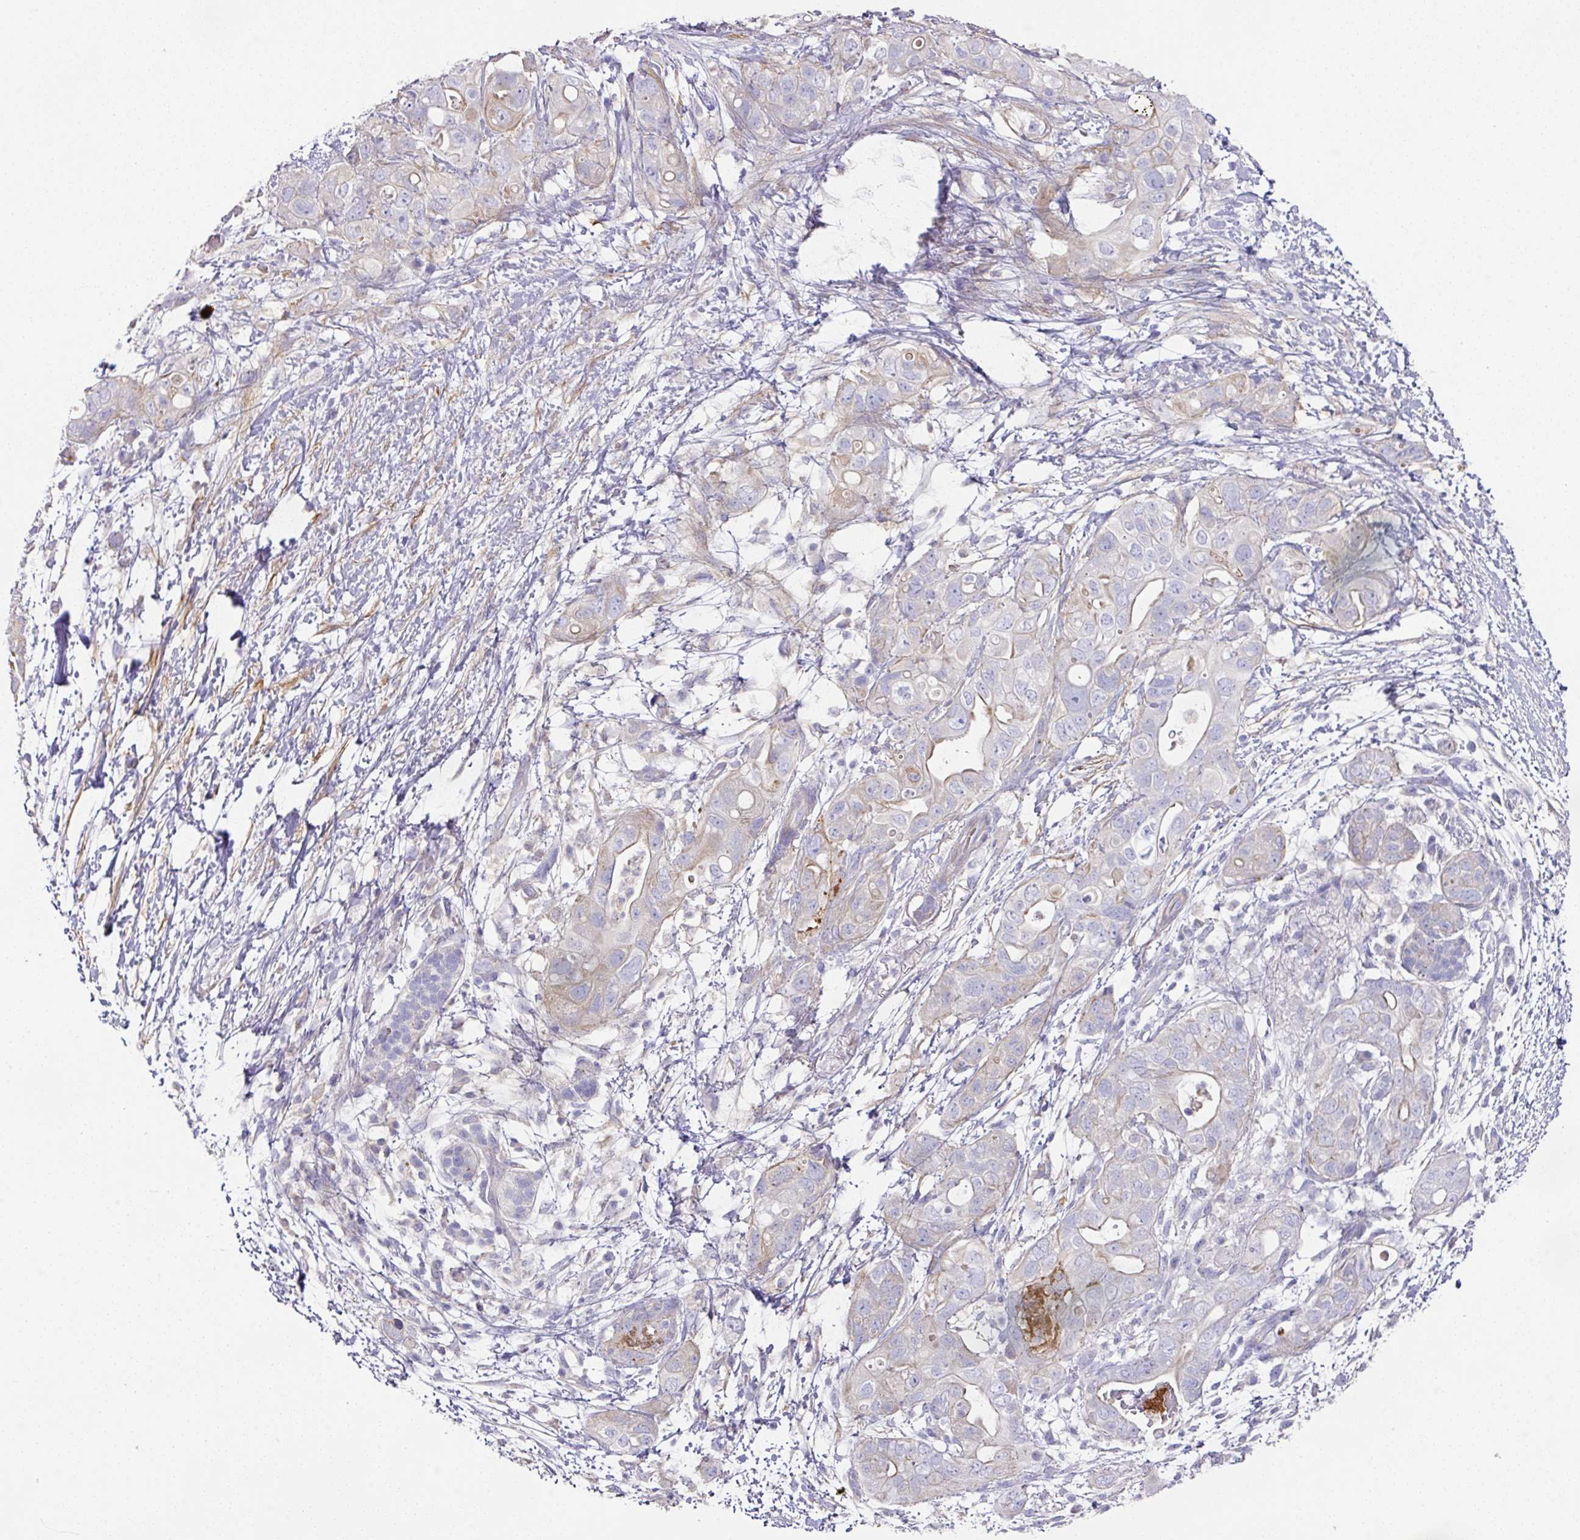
{"staining": {"intensity": "moderate", "quantity": "<25%", "location": "cytoplasmic/membranous"}, "tissue": "pancreatic cancer", "cell_type": "Tumor cells", "image_type": "cancer", "snomed": [{"axis": "morphology", "description": "Adenocarcinoma, NOS"}, {"axis": "topography", "description": "Pancreas"}], "caption": "Adenocarcinoma (pancreatic) tissue exhibits moderate cytoplasmic/membranous staining in about <25% of tumor cells", "gene": "TARM1", "patient": {"sex": "female", "age": 72}}